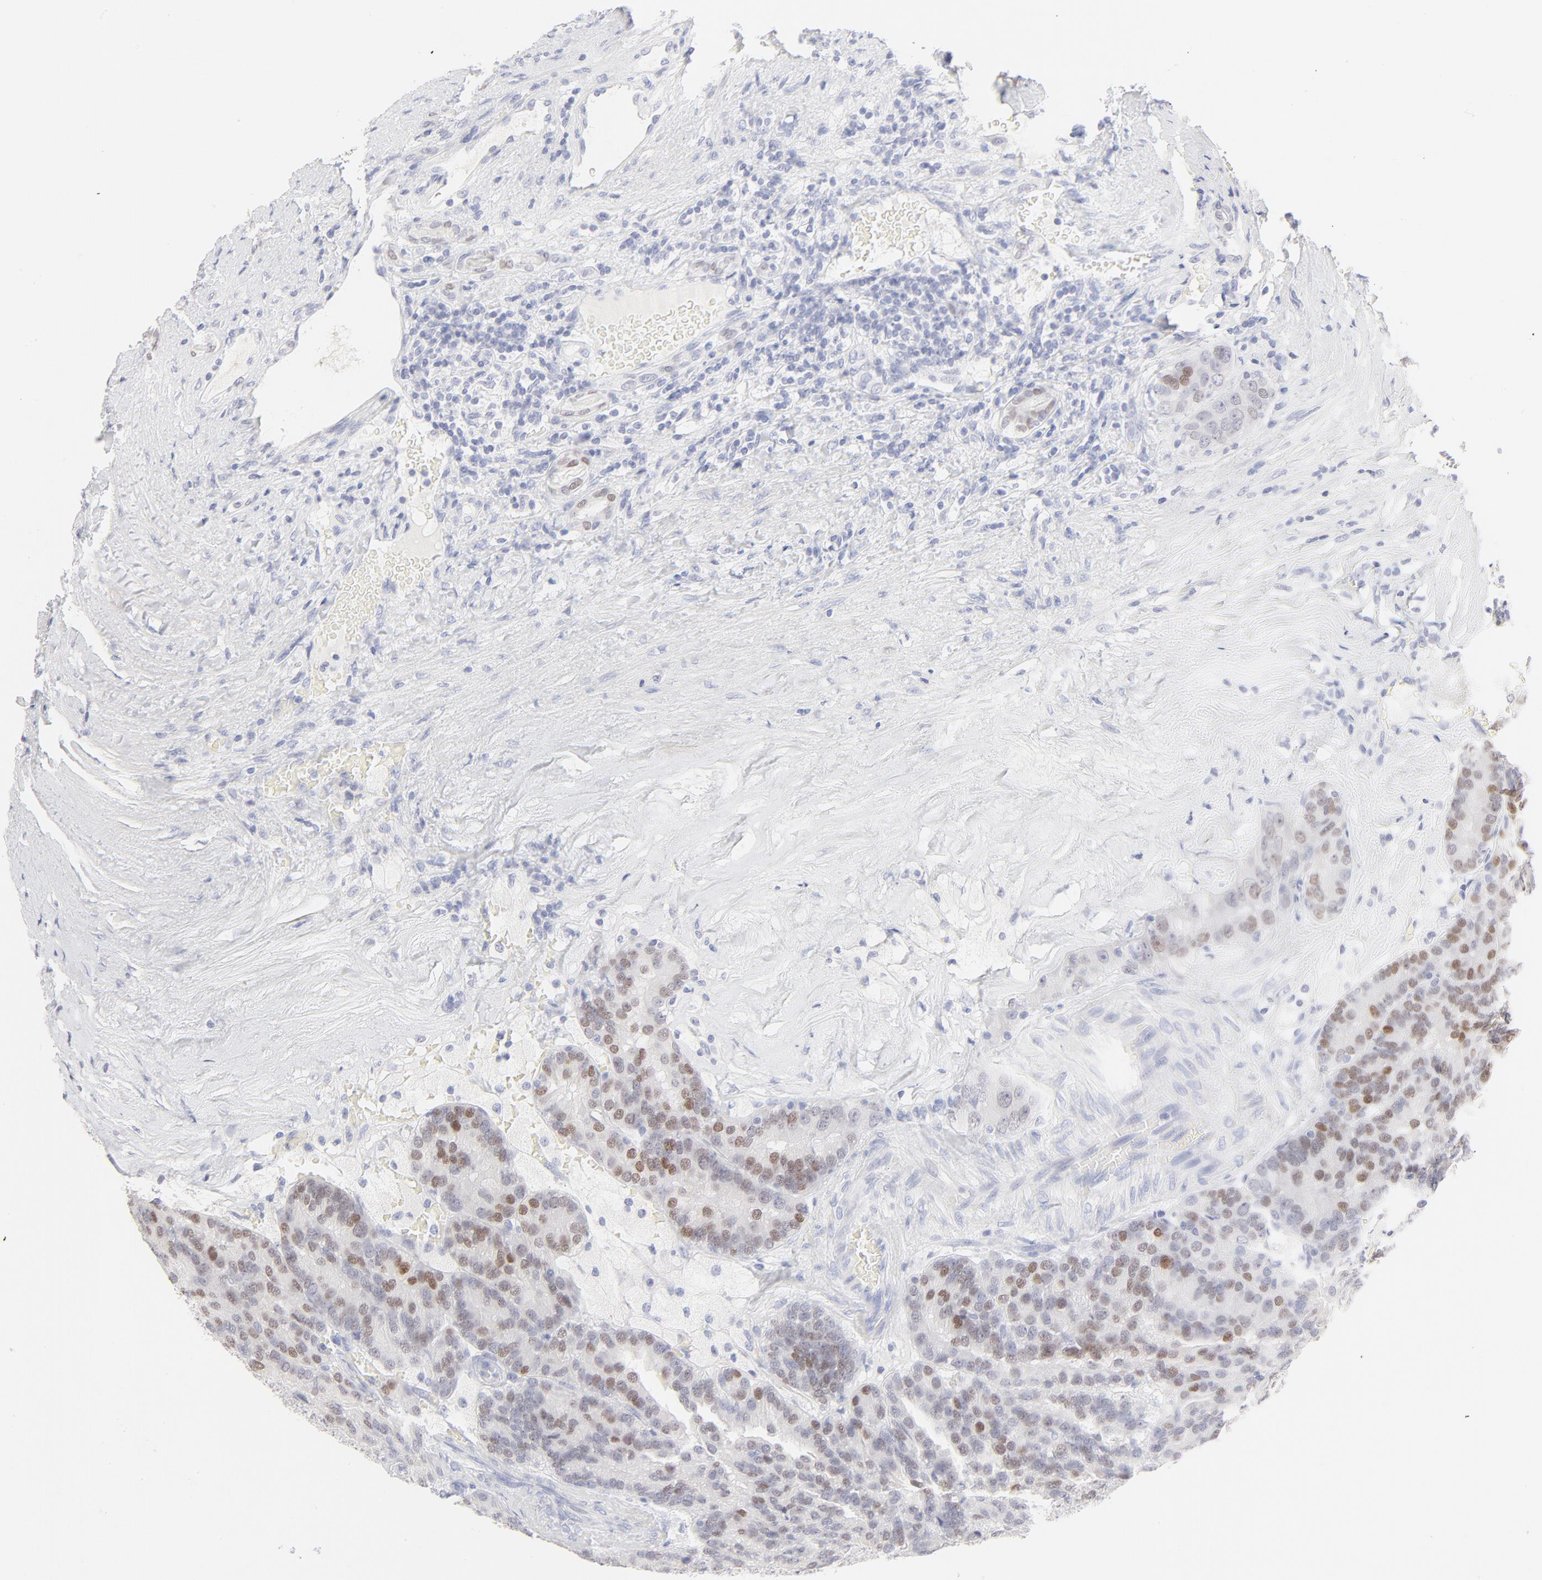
{"staining": {"intensity": "moderate", "quantity": "25%-75%", "location": "nuclear"}, "tissue": "renal cancer", "cell_type": "Tumor cells", "image_type": "cancer", "snomed": [{"axis": "morphology", "description": "Adenocarcinoma, NOS"}, {"axis": "topography", "description": "Kidney"}], "caption": "Moderate nuclear positivity for a protein is present in approximately 25%-75% of tumor cells of renal cancer (adenocarcinoma) using IHC.", "gene": "ELF3", "patient": {"sex": "male", "age": 46}}